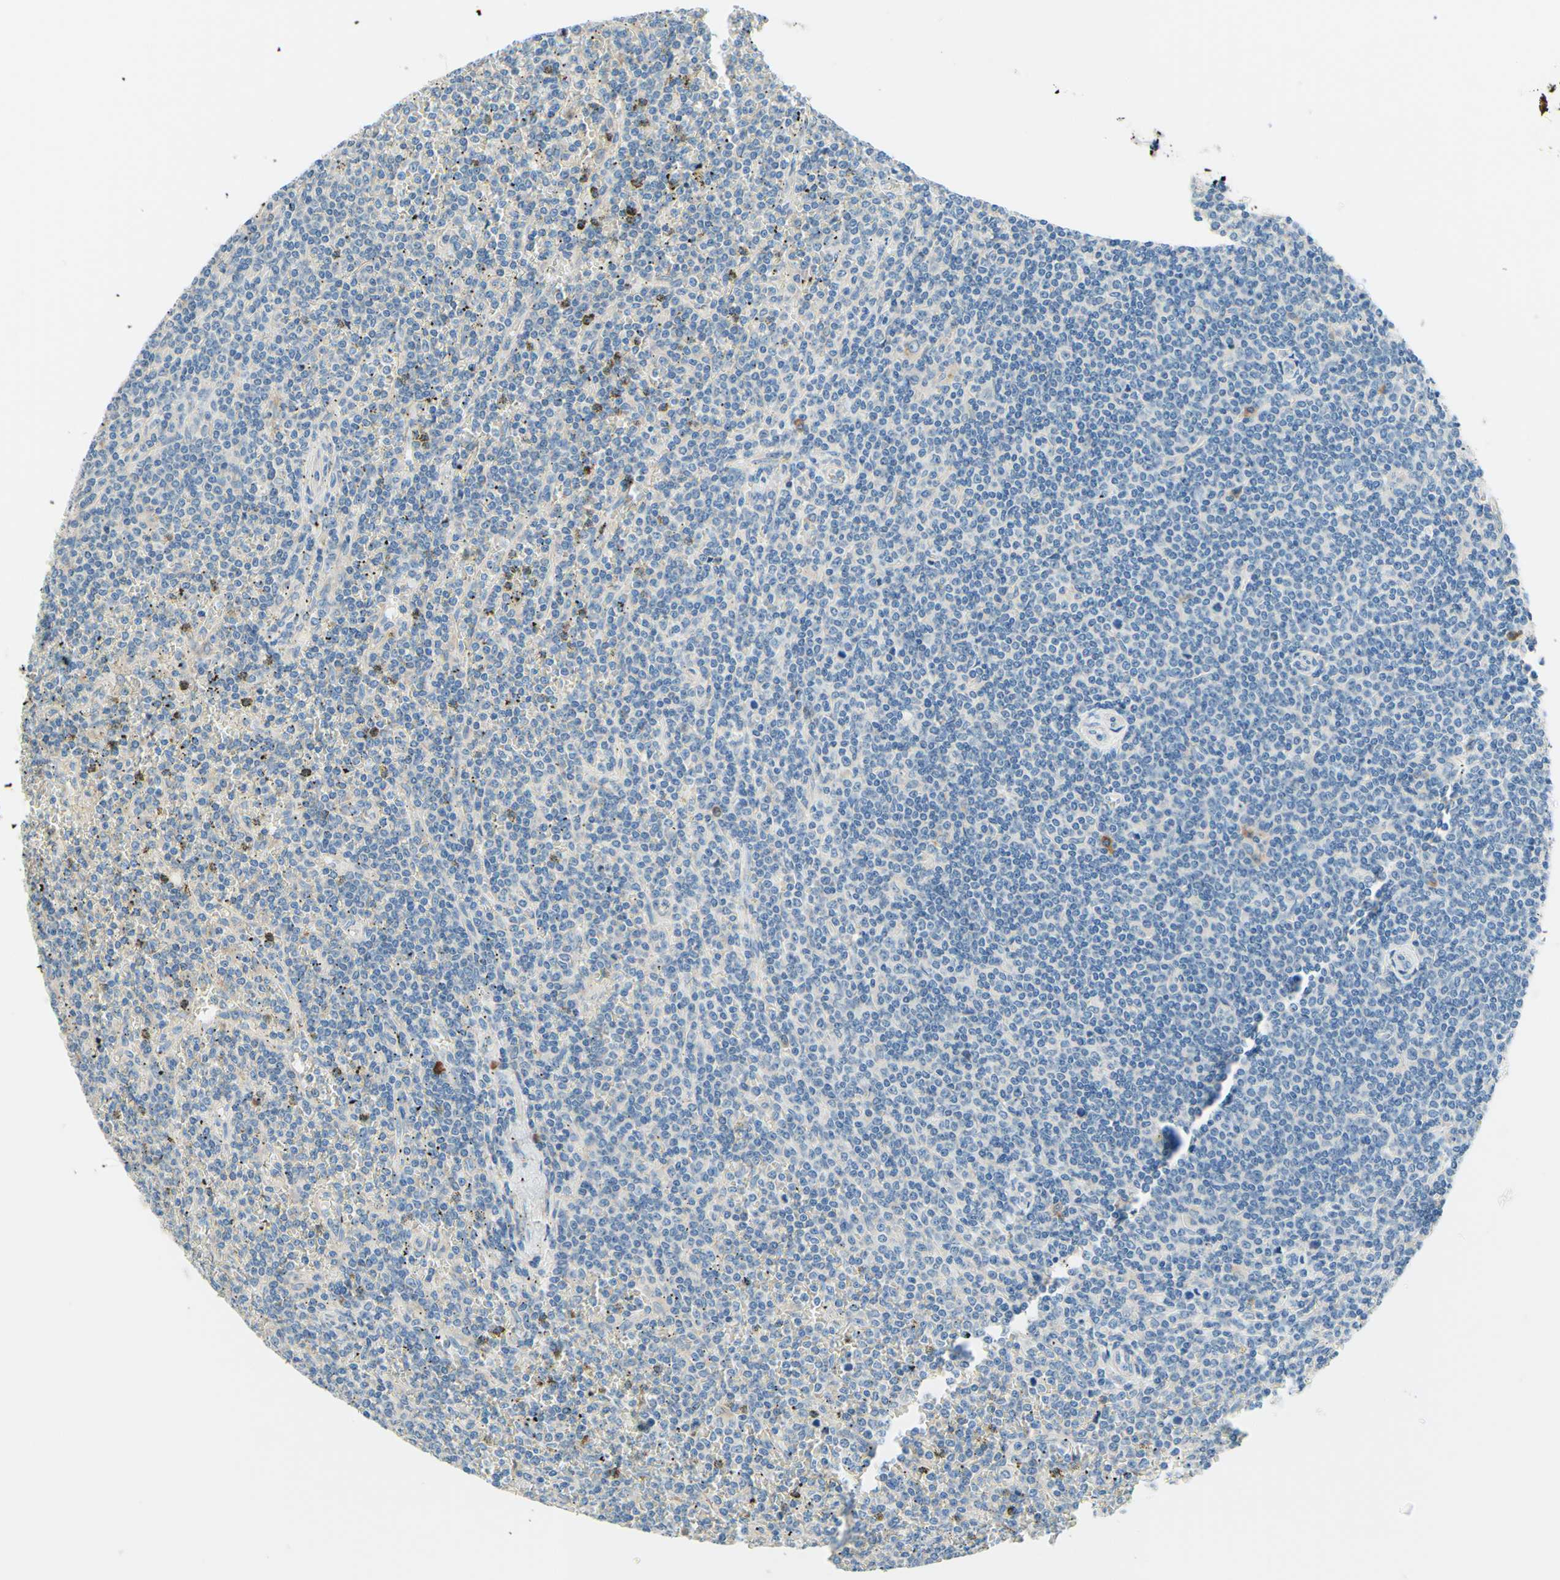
{"staining": {"intensity": "negative", "quantity": "none", "location": "none"}, "tissue": "lymphoma", "cell_type": "Tumor cells", "image_type": "cancer", "snomed": [{"axis": "morphology", "description": "Malignant lymphoma, non-Hodgkin's type, Low grade"}, {"axis": "topography", "description": "Spleen"}], "caption": "A histopathology image of human lymphoma is negative for staining in tumor cells. (Immunohistochemistry, brightfield microscopy, high magnification).", "gene": "PASD1", "patient": {"sex": "female", "age": 19}}